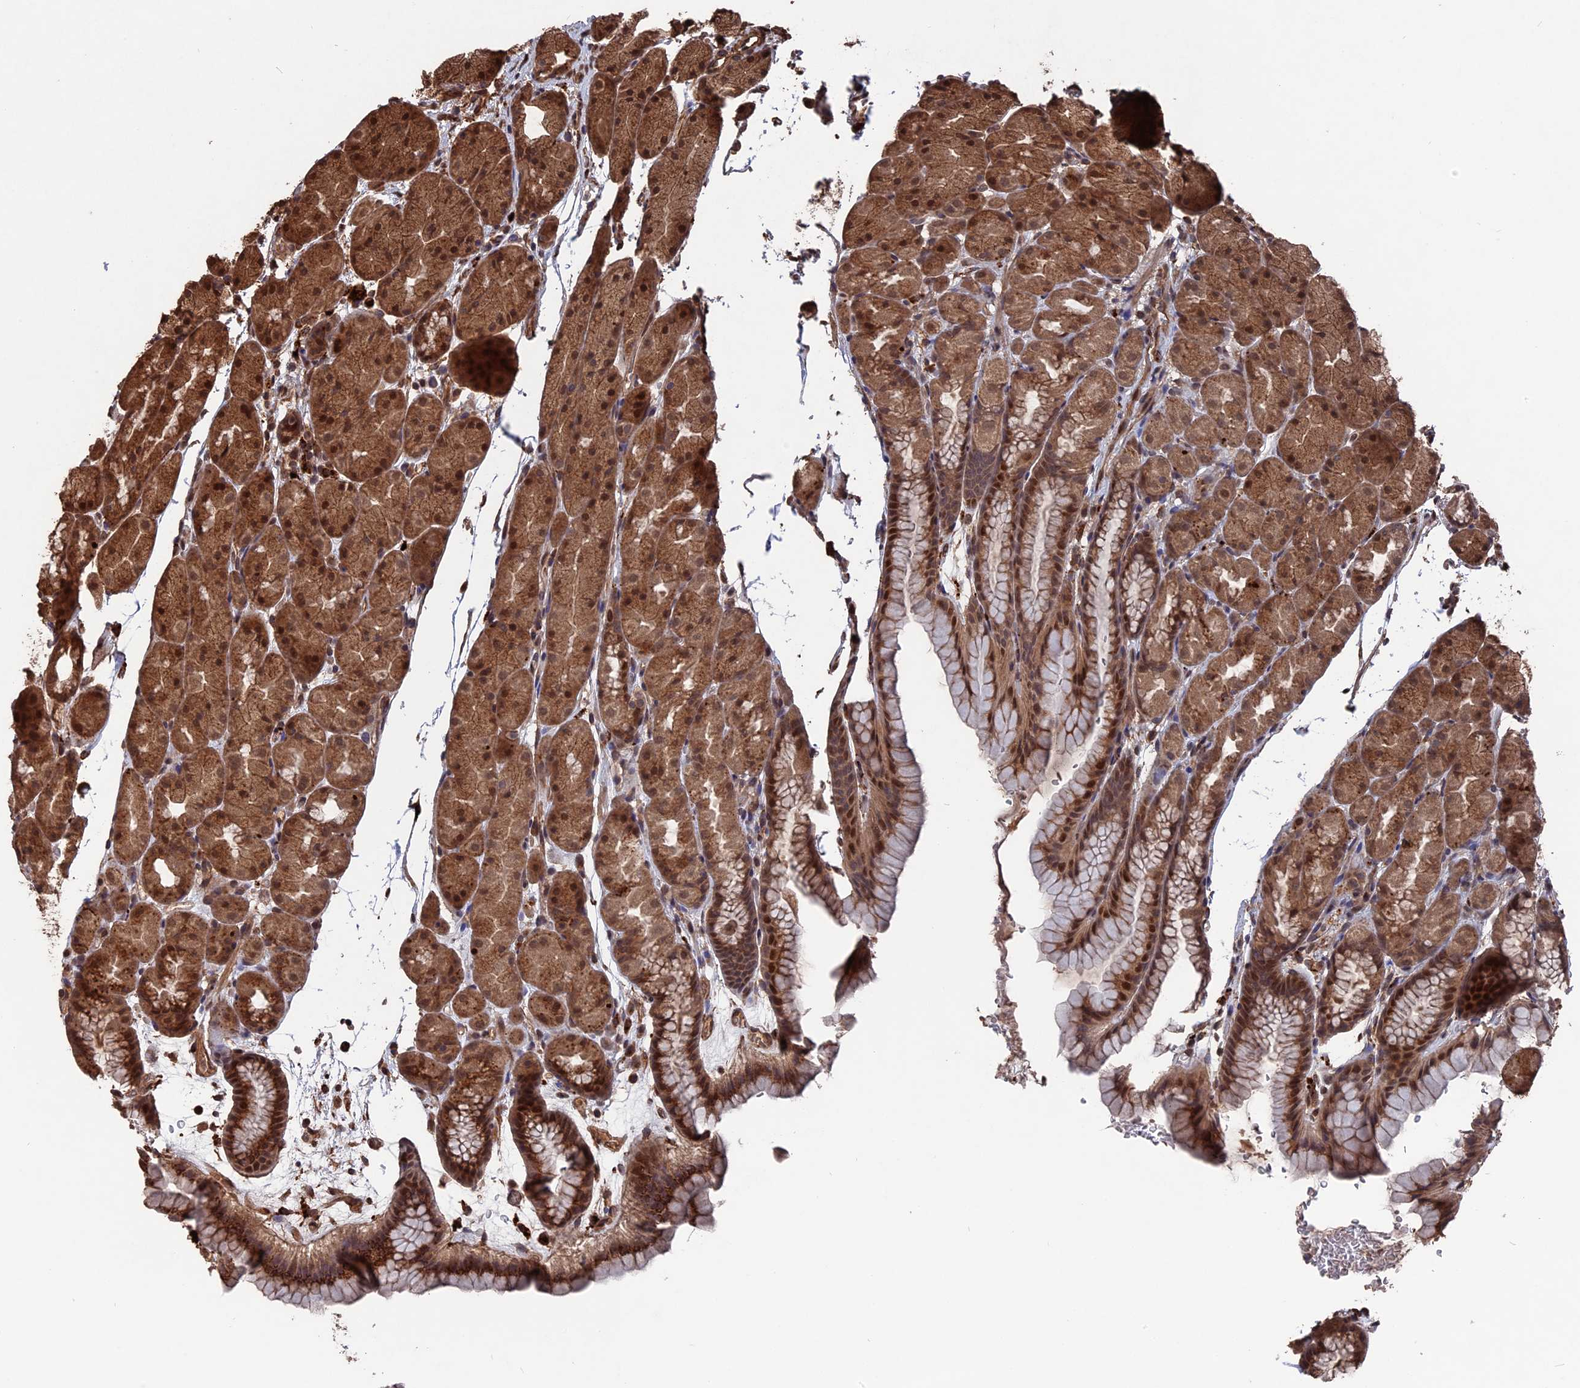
{"staining": {"intensity": "moderate", "quantity": ">75%", "location": "cytoplasmic/membranous,nuclear"}, "tissue": "stomach", "cell_type": "Glandular cells", "image_type": "normal", "snomed": [{"axis": "morphology", "description": "Normal tissue, NOS"}, {"axis": "topography", "description": "Stomach, upper"}, {"axis": "topography", "description": "Stomach"}], "caption": "Immunohistochemical staining of benign human stomach displays >75% levels of moderate cytoplasmic/membranous,nuclear protein positivity in about >75% of glandular cells.", "gene": "TELO2", "patient": {"sex": "male", "age": 47}}